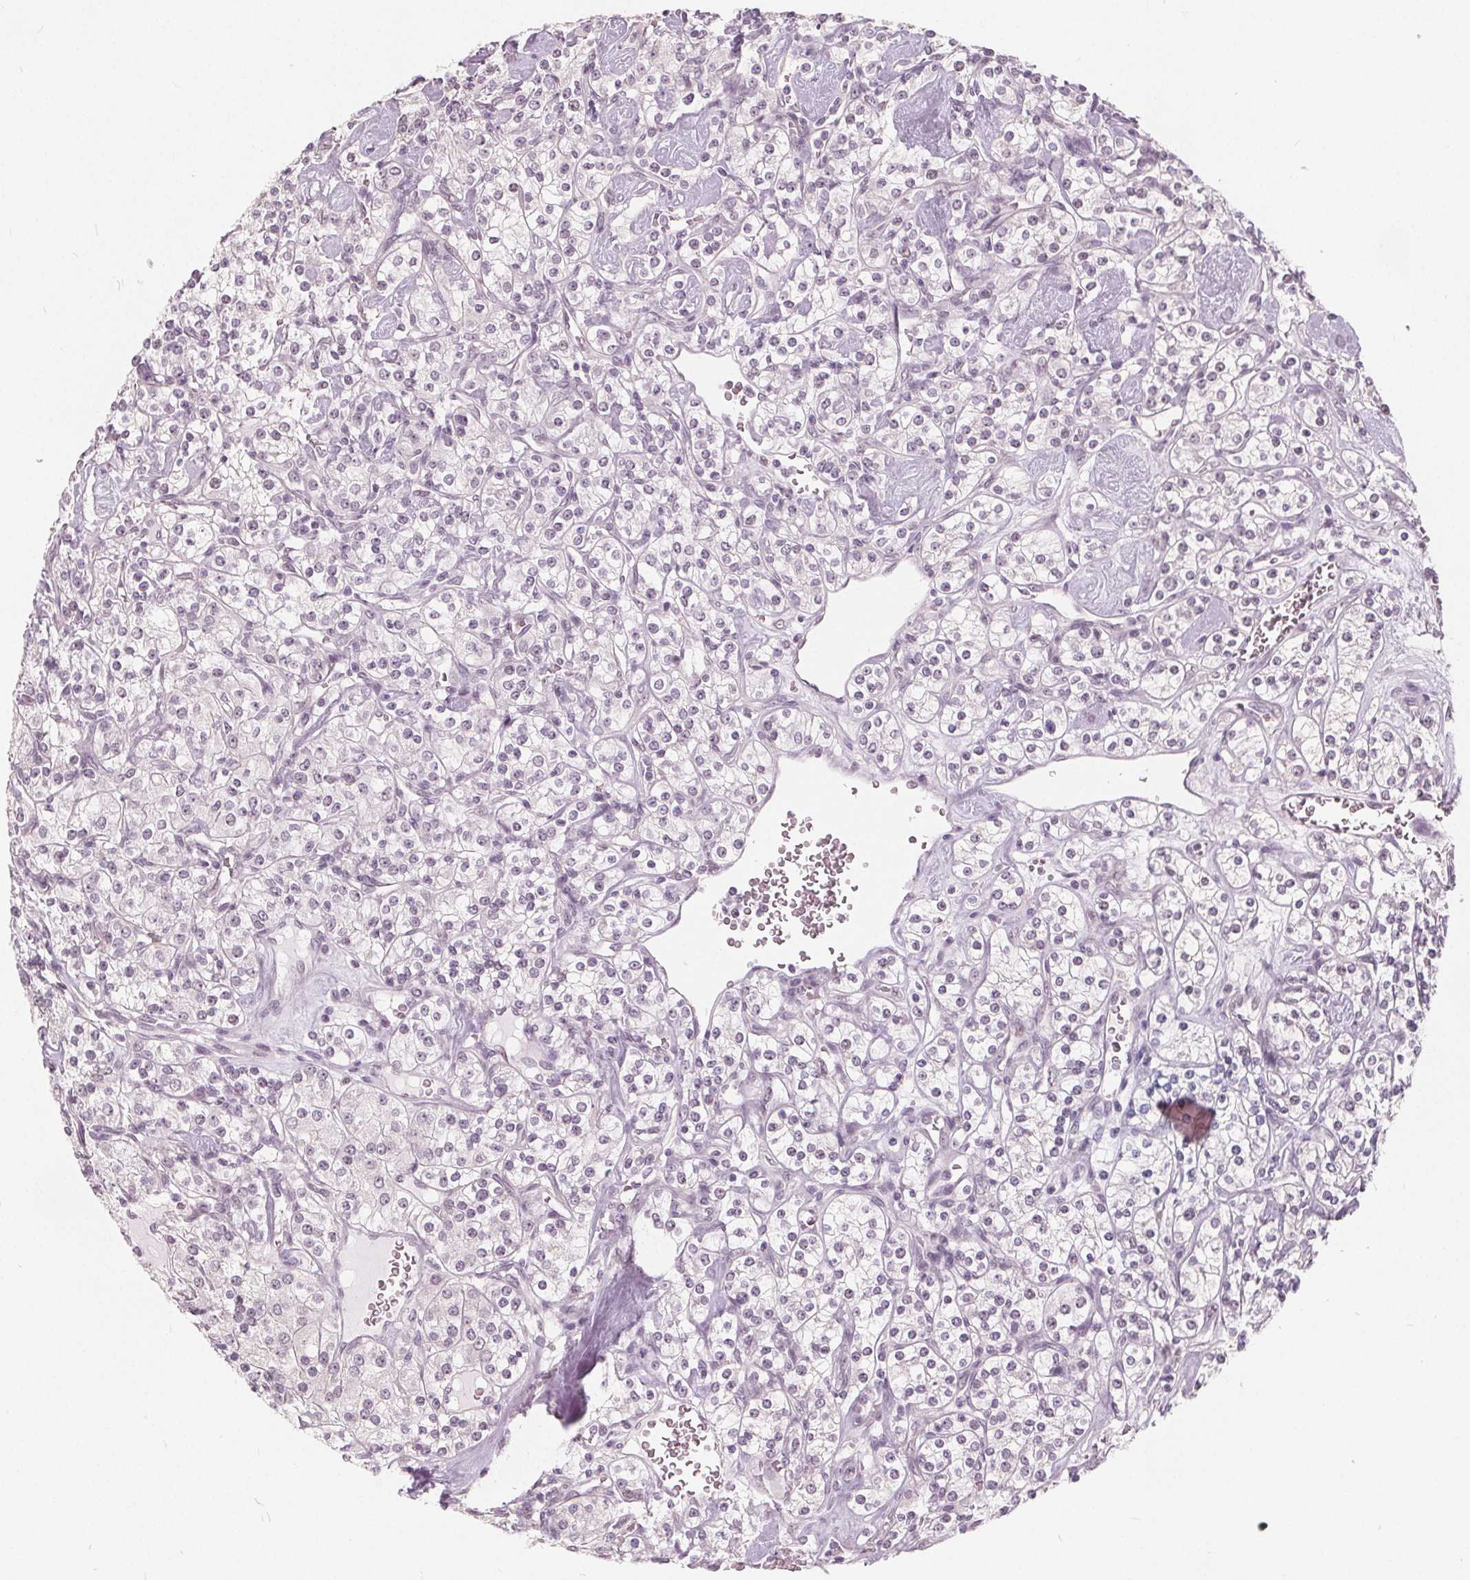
{"staining": {"intensity": "negative", "quantity": "none", "location": "none"}, "tissue": "renal cancer", "cell_type": "Tumor cells", "image_type": "cancer", "snomed": [{"axis": "morphology", "description": "Adenocarcinoma, NOS"}, {"axis": "topography", "description": "Kidney"}], "caption": "IHC micrograph of adenocarcinoma (renal) stained for a protein (brown), which shows no staining in tumor cells. (Stains: DAB (3,3'-diaminobenzidine) immunohistochemistry with hematoxylin counter stain, Microscopy: brightfield microscopy at high magnification).", "gene": "NUP210L", "patient": {"sex": "male", "age": 77}}